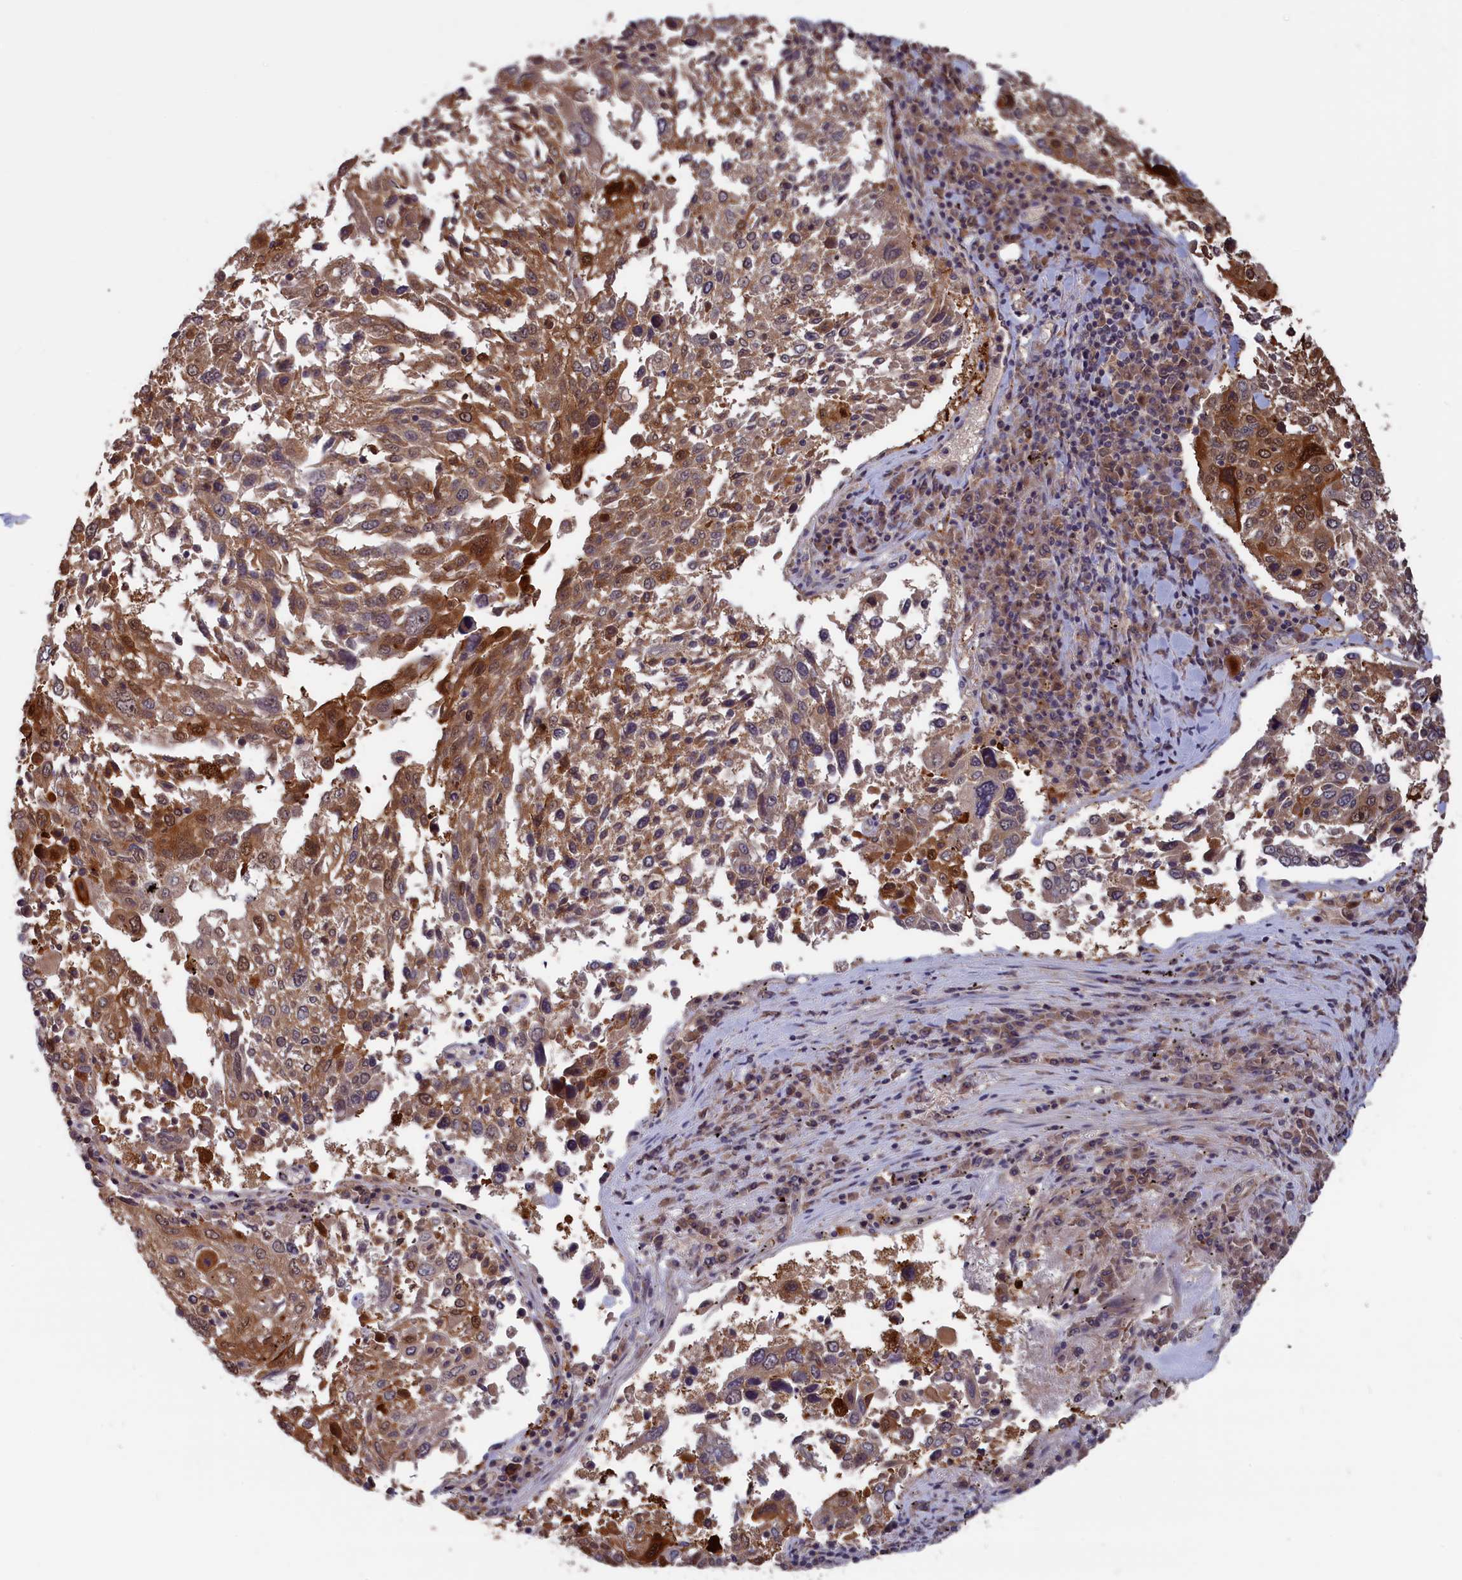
{"staining": {"intensity": "moderate", "quantity": ">75%", "location": "cytoplasmic/membranous,nuclear"}, "tissue": "lung cancer", "cell_type": "Tumor cells", "image_type": "cancer", "snomed": [{"axis": "morphology", "description": "Squamous cell carcinoma, NOS"}, {"axis": "topography", "description": "Lung"}], "caption": "Lung cancer stained with a protein marker demonstrates moderate staining in tumor cells.", "gene": "CACTIN", "patient": {"sex": "male", "age": 65}}